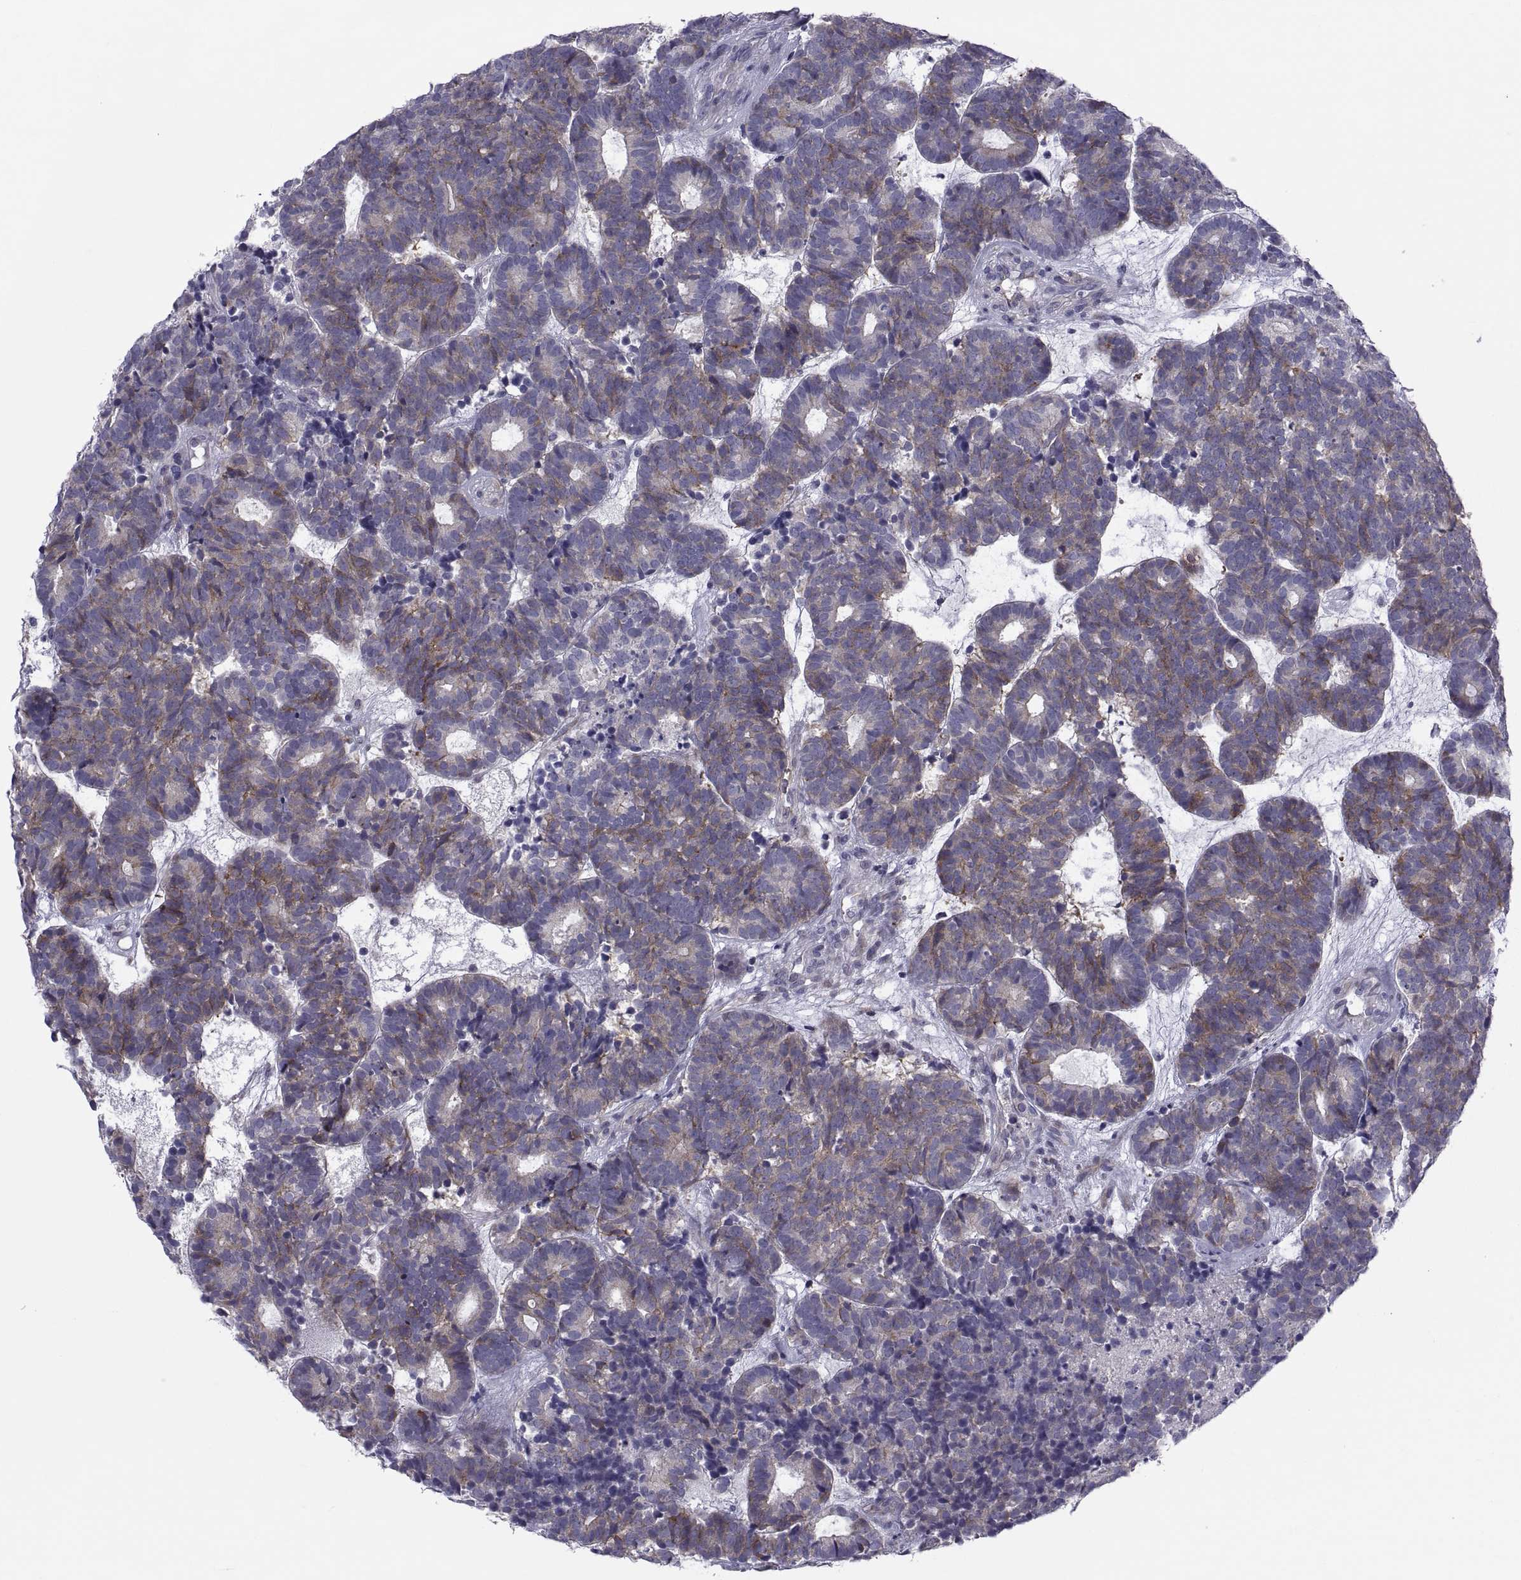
{"staining": {"intensity": "moderate", "quantity": "25%-75%", "location": "cytoplasmic/membranous"}, "tissue": "head and neck cancer", "cell_type": "Tumor cells", "image_type": "cancer", "snomed": [{"axis": "morphology", "description": "Adenocarcinoma, NOS"}, {"axis": "topography", "description": "Head-Neck"}], "caption": "DAB (3,3'-diaminobenzidine) immunohistochemical staining of human head and neck adenocarcinoma exhibits moderate cytoplasmic/membranous protein expression in approximately 25%-75% of tumor cells.", "gene": "TMEM158", "patient": {"sex": "female", "age": 81}}